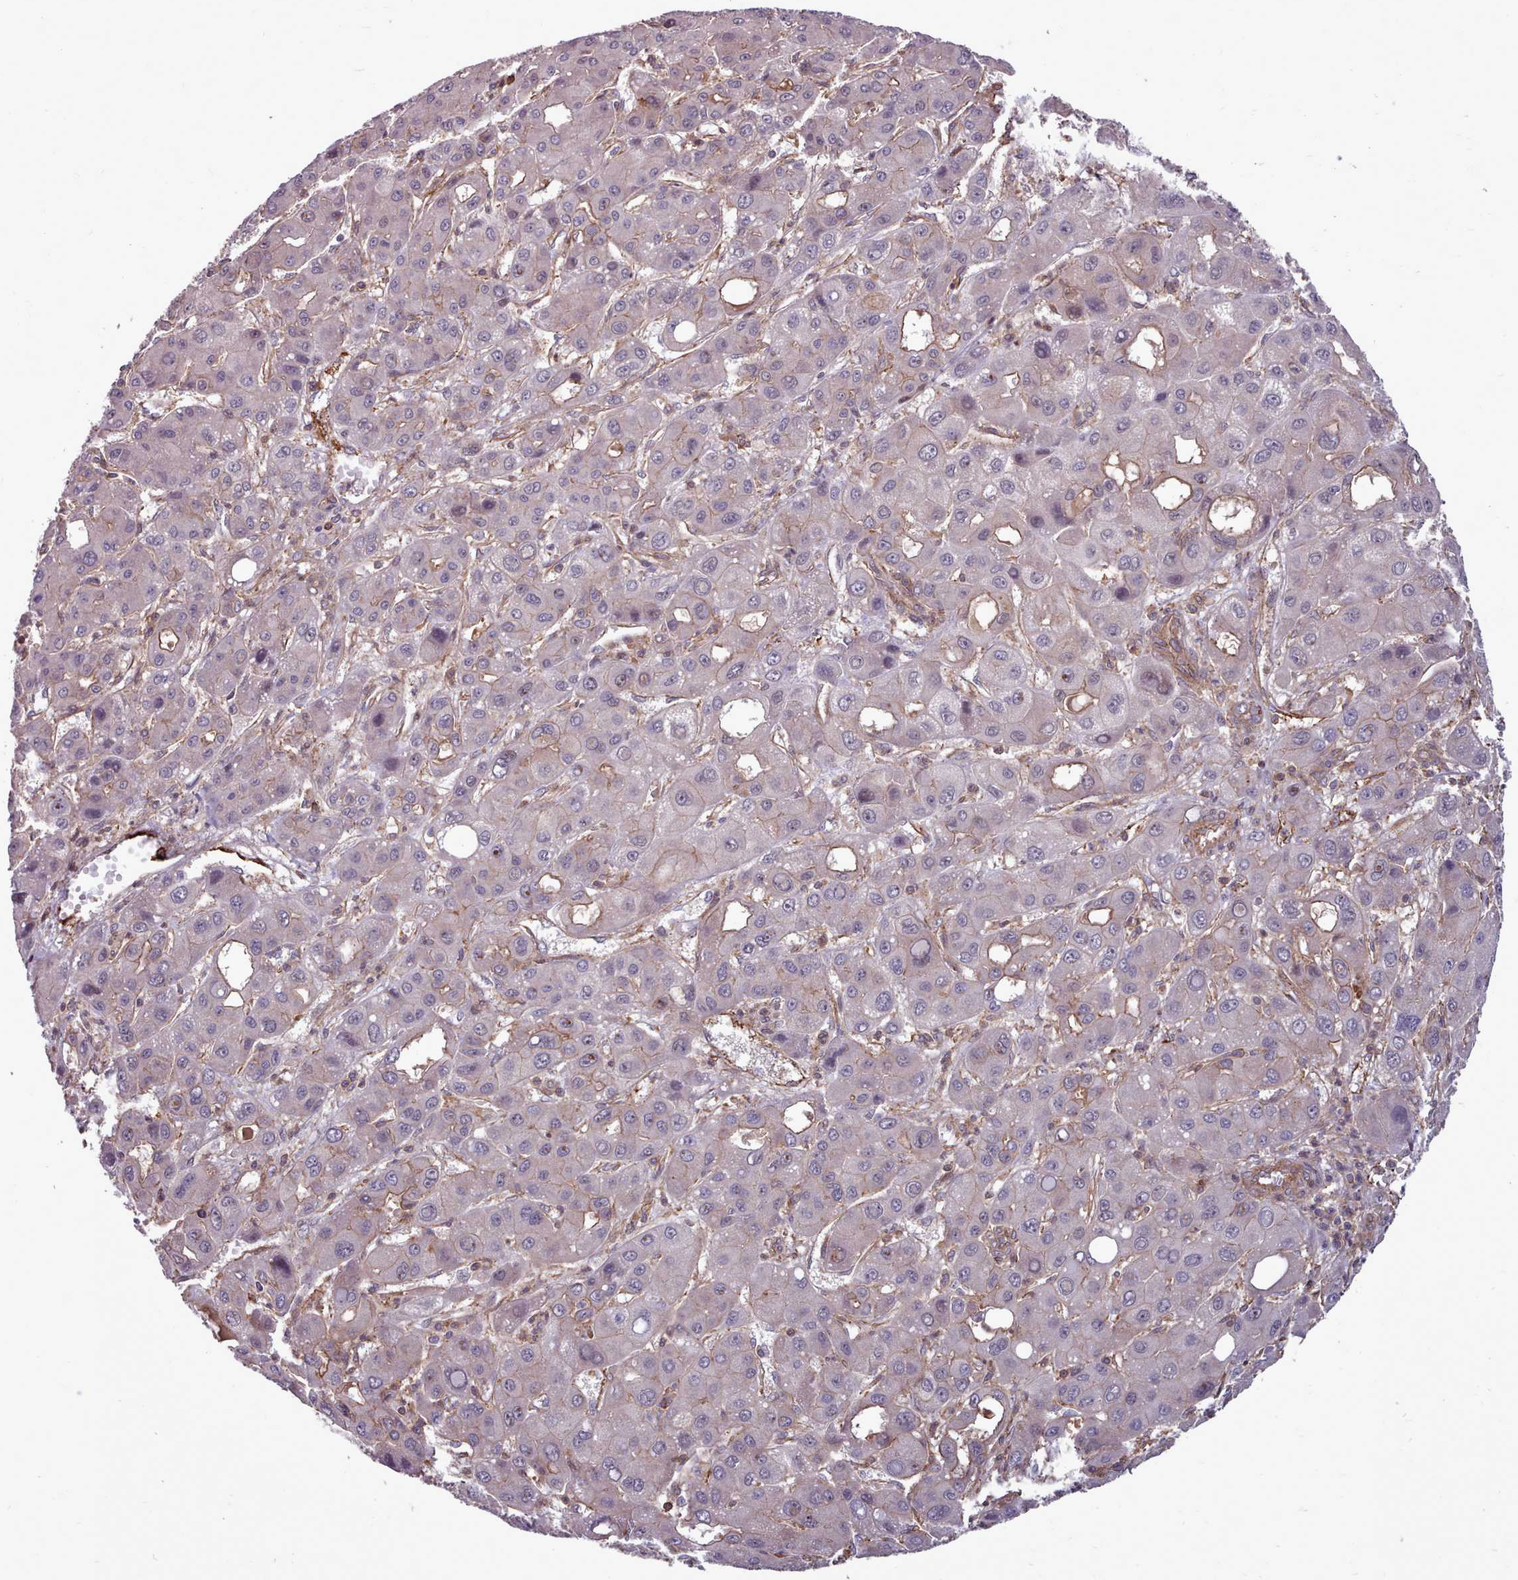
{"staining": {"intensity": "weak", "quantity": "<25%", "location": "cytoplasmic/membranous"}, "tissue": "liver cancer", "cell_type": "Tumor cells", "image_type": "cancer", "snomed": [{"axis": "morphology", "description": "Carcinoma, Hepatocellular, NOS"}, {"axis": "topography", "description": "Liver"}], "caption": "There is no significant positivity in tumor cells of hepatocellular carcinoma (liver).", "gene": "STUB1", "patient": {"sex": "male", "age": 55}}